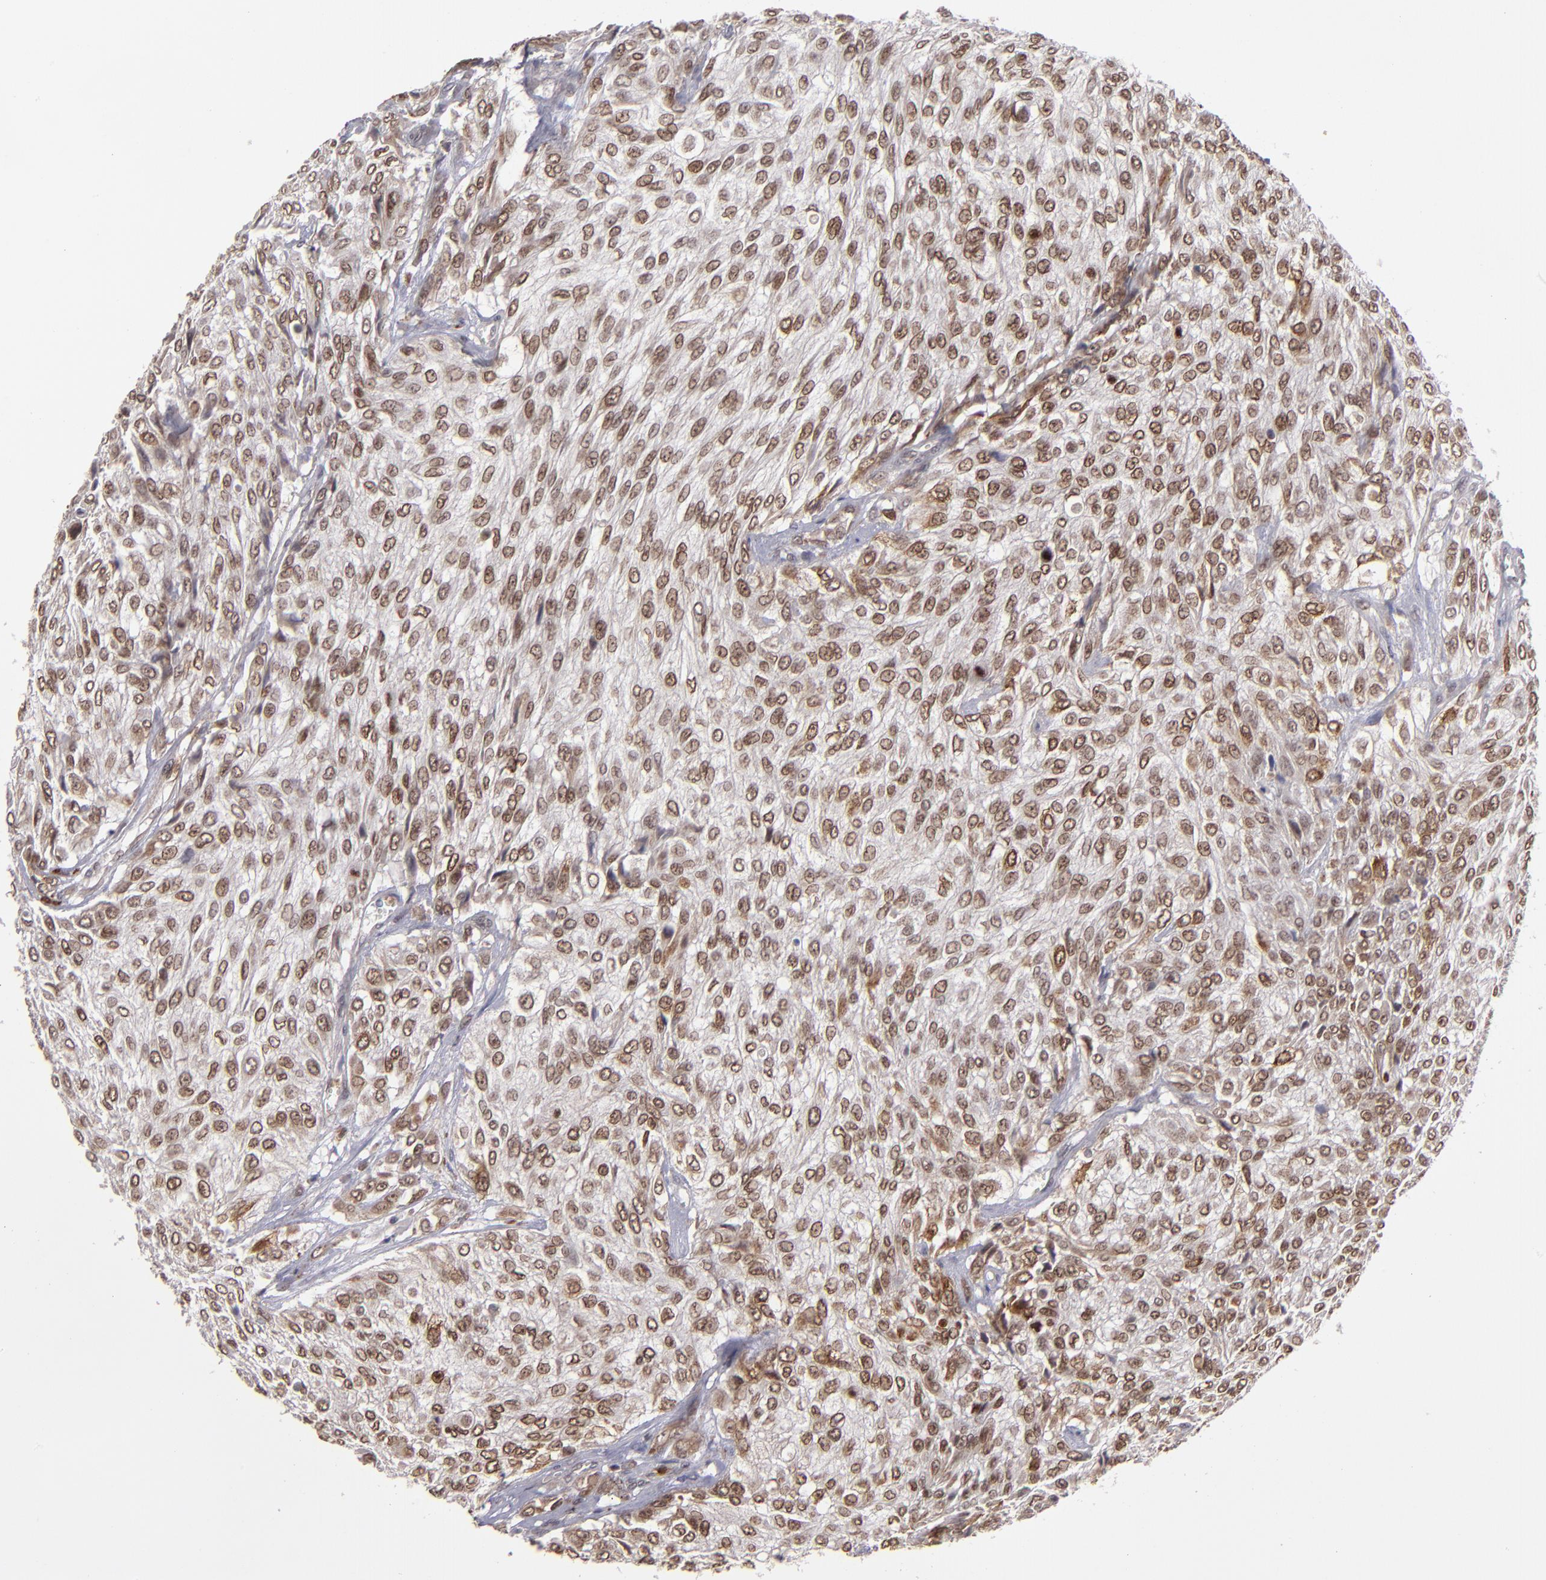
{"staining": {"intensity": "strong", "quantity": ">75%", "location": "nuclear"}, "tissue": "urothelial cancer", "cell_type": "Tumor cells", "image_type": "cancer", "snomed": [{"axis": "morphology", "description": "Urothelial carcinoma, High grade"}, {"axis": "topography", "description": "Urinary bladder"}], "caption": "Strong nuclear protein expression is identified in about >75% of tumor cells in urothelial carcinoma (high-grade).", "gene": "RREB1", "patient": {"sex": "male", "age": 57}}